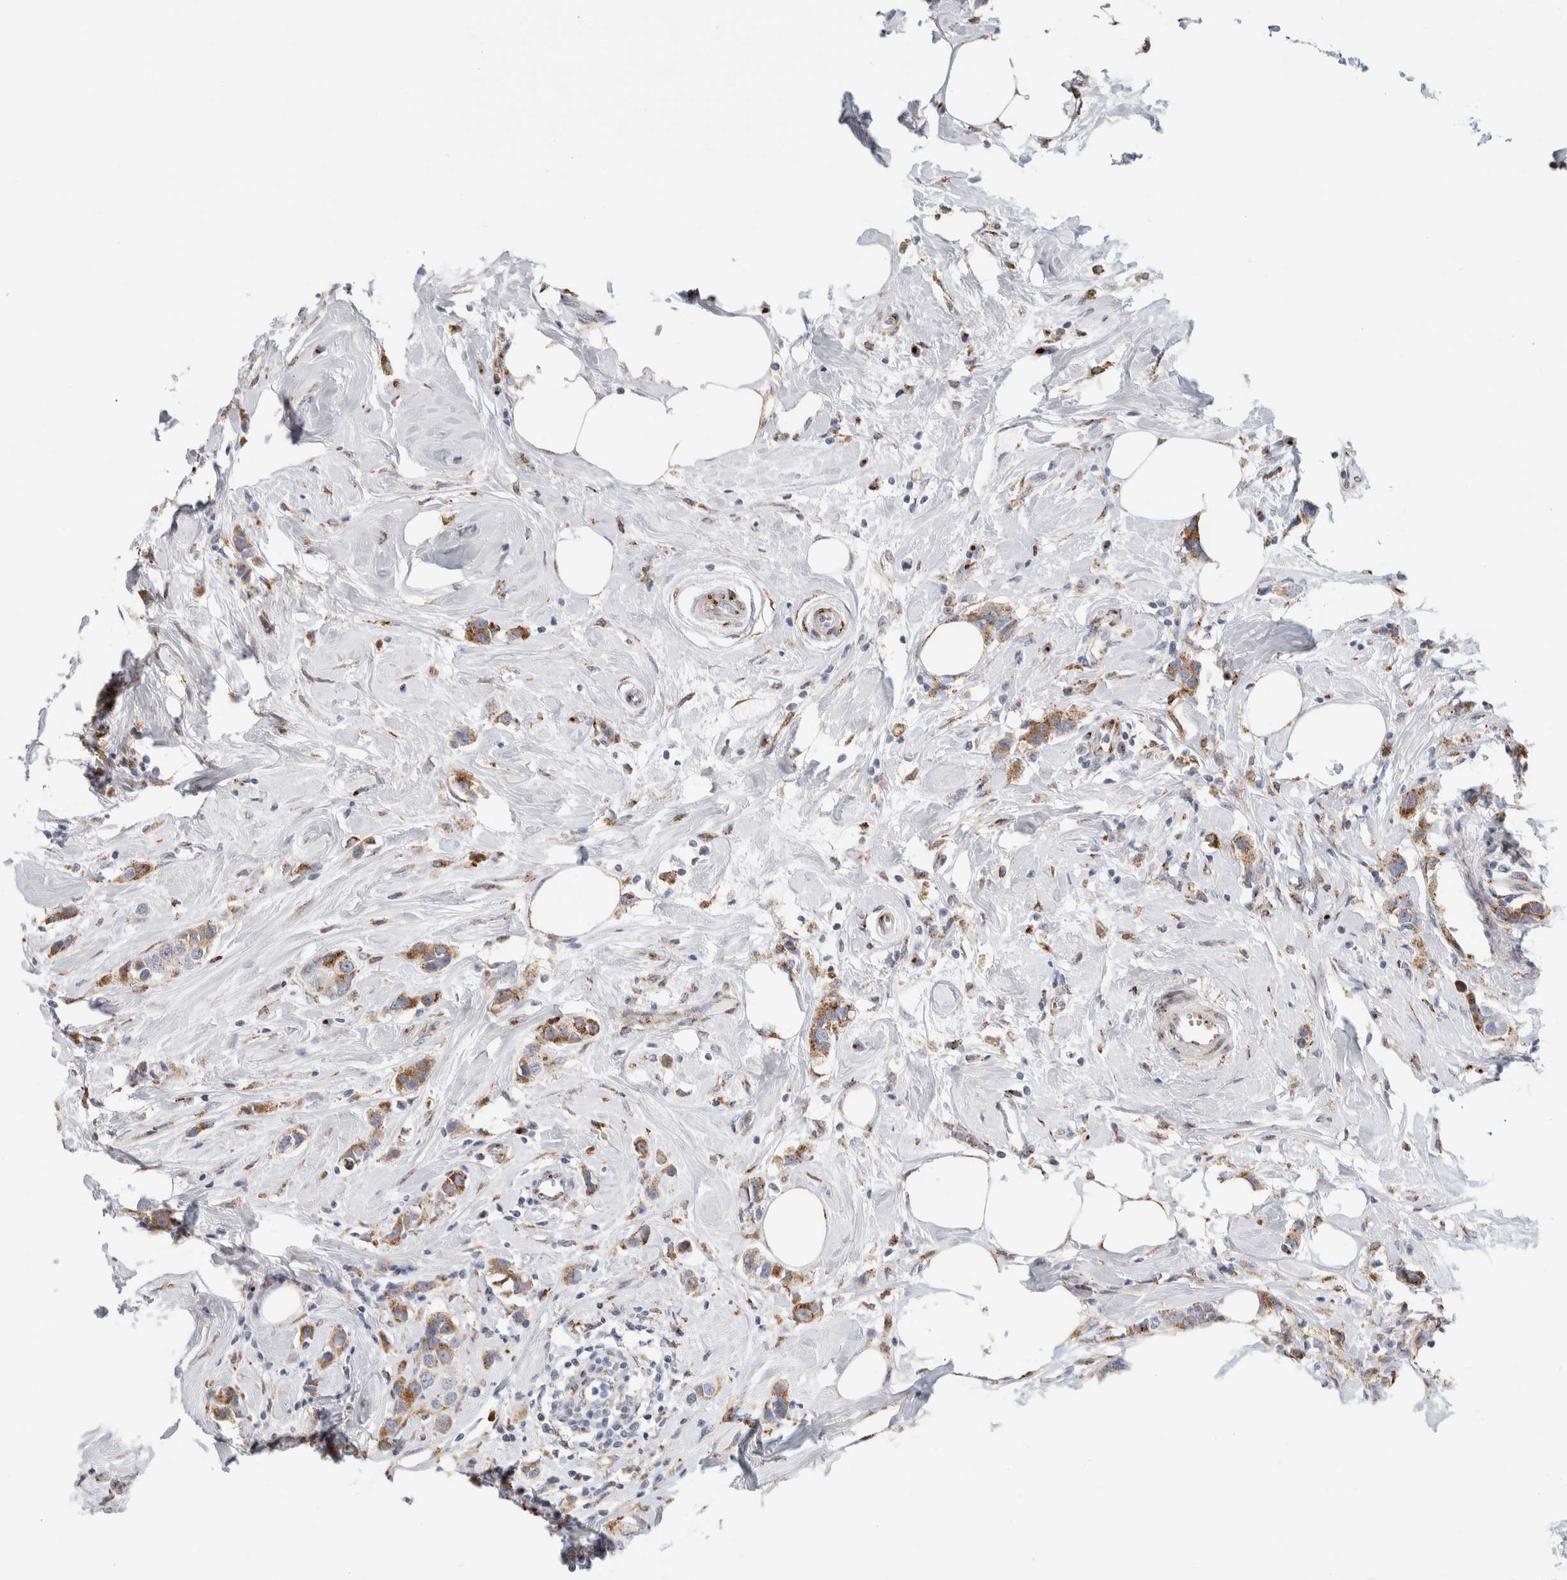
{"staining": {"intensity": "moderate", "quantity": ">75%", "location": "cytoplasmic/membranous"}, "tissue": "breast cancer", "cell_type": "Tumor cells", "image_type": "cancer", "snomed": [{"axis": "morphology", "description": "Normal tissue, NOS"}, {"axis": "morphology", "description": "Duct carcinoma"}, {"axis": "topography", "description": "Breast"}], "caption": "A high-resolution histopathology image shows IHC staining of breast infiltrating ductal carcinoma, which demonstrates moderate cytoplasmic/membranous staining in about >75% of tumor cells. Using DAB (brown) and hematoxylin (blue) stains, captured at high magnification using brightfield microscopy.", "gene": "MCFD2", "patient": {"sex": "female", "age": 50}}